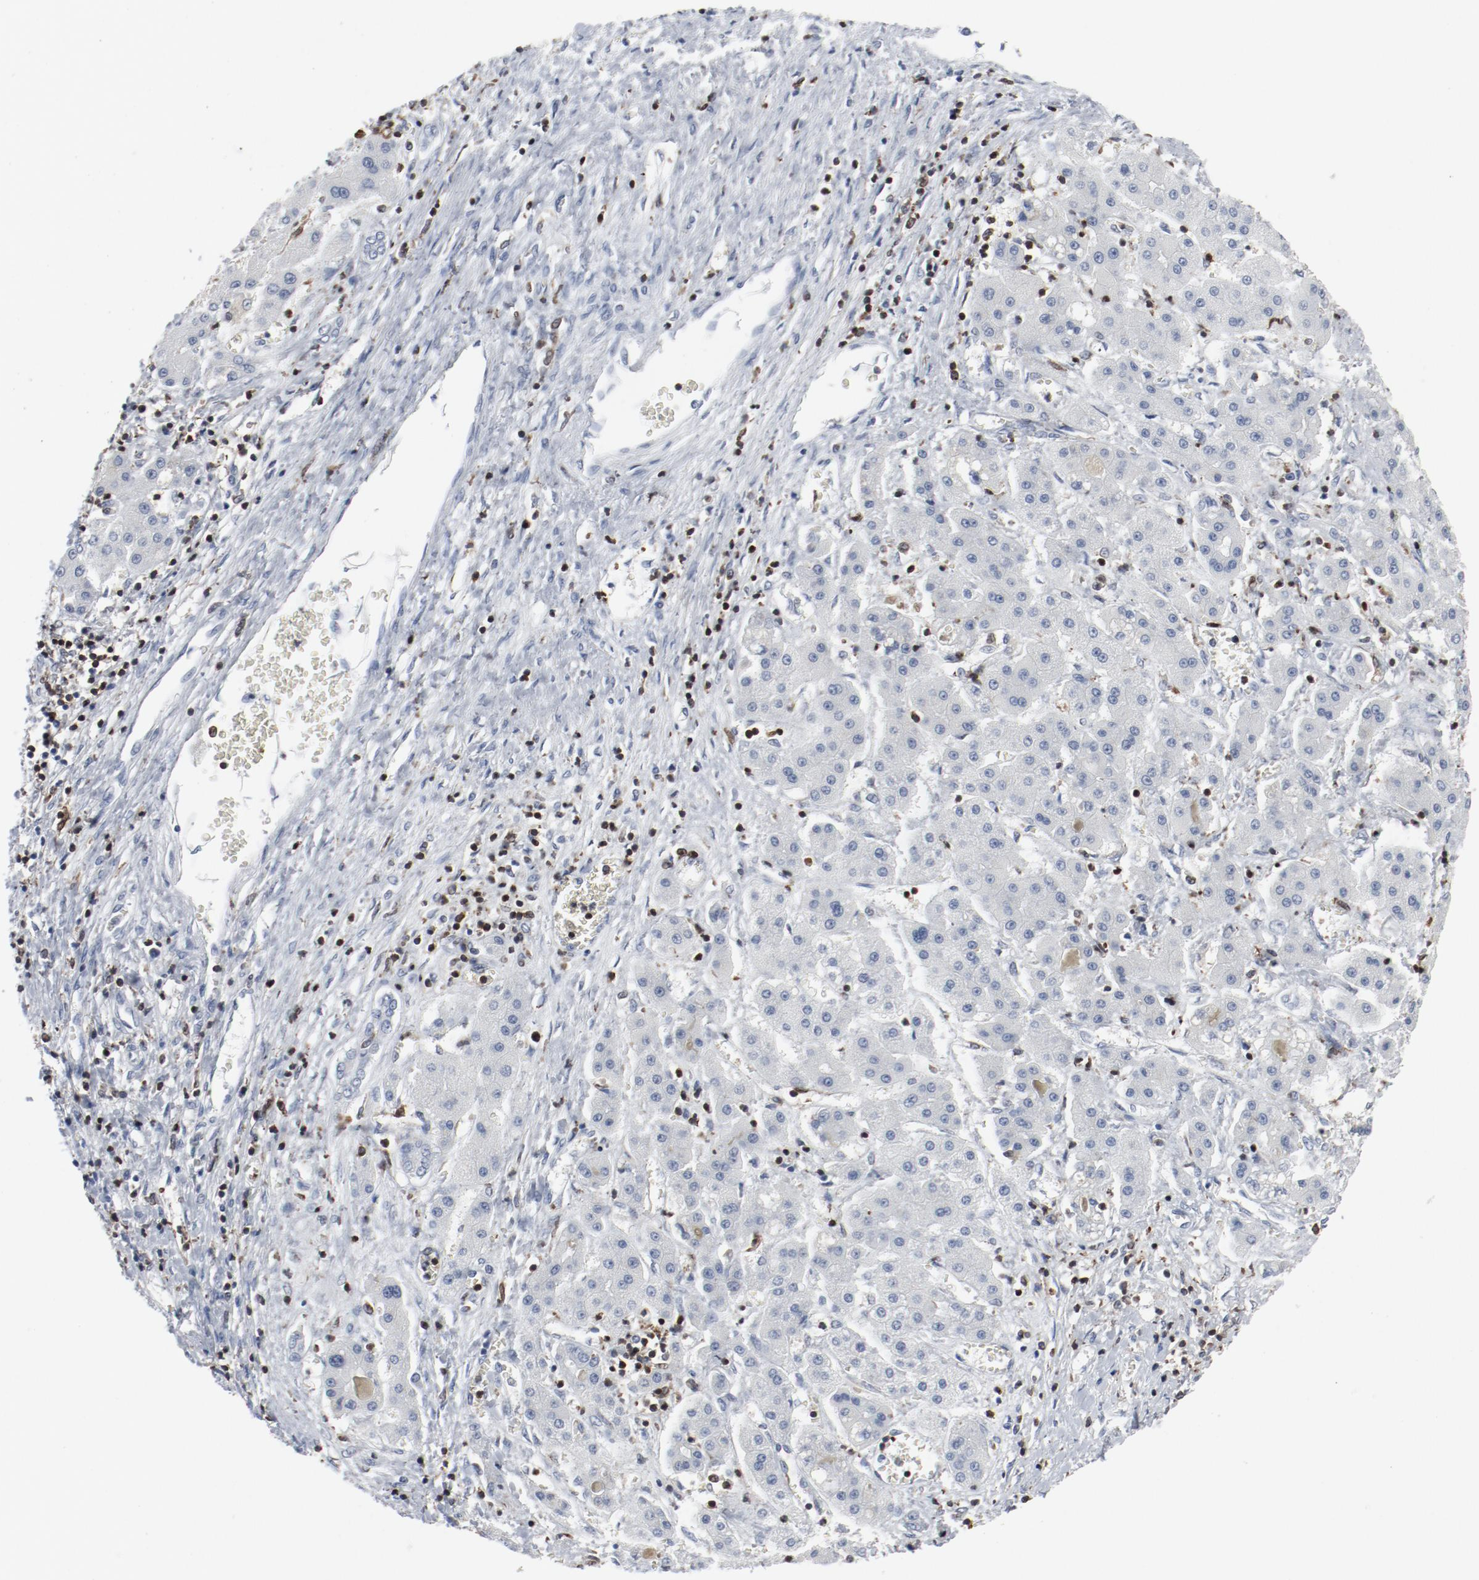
{"staining": {"intensity": "negative", "quantity": "none", "location": "none"}, "tissue": "liver cancer", "cell_type": "Tumor cells", "image_type": "cancer", "snomed": [{"axis": "morphology", "description": "Carcinoma, Hepatocellular, NOS"}, {"axis": "topography", "description": "Liver"}], "caption": "DAB (3,3'-diaminobenzidine) immunohistochemical staining of liver cancer (hepatocellular carcinoma) demonstrates no significant staining in tumor cells. (Stains: DAB (3,3'-diaminobenzidine) immunohistochemistry (IHC) with hematoxylin counter stain, Microscopy: brightfield microscopy at high magnification).", "gene": "LCP2", "patient": {"sex": "male", "age": 24}}